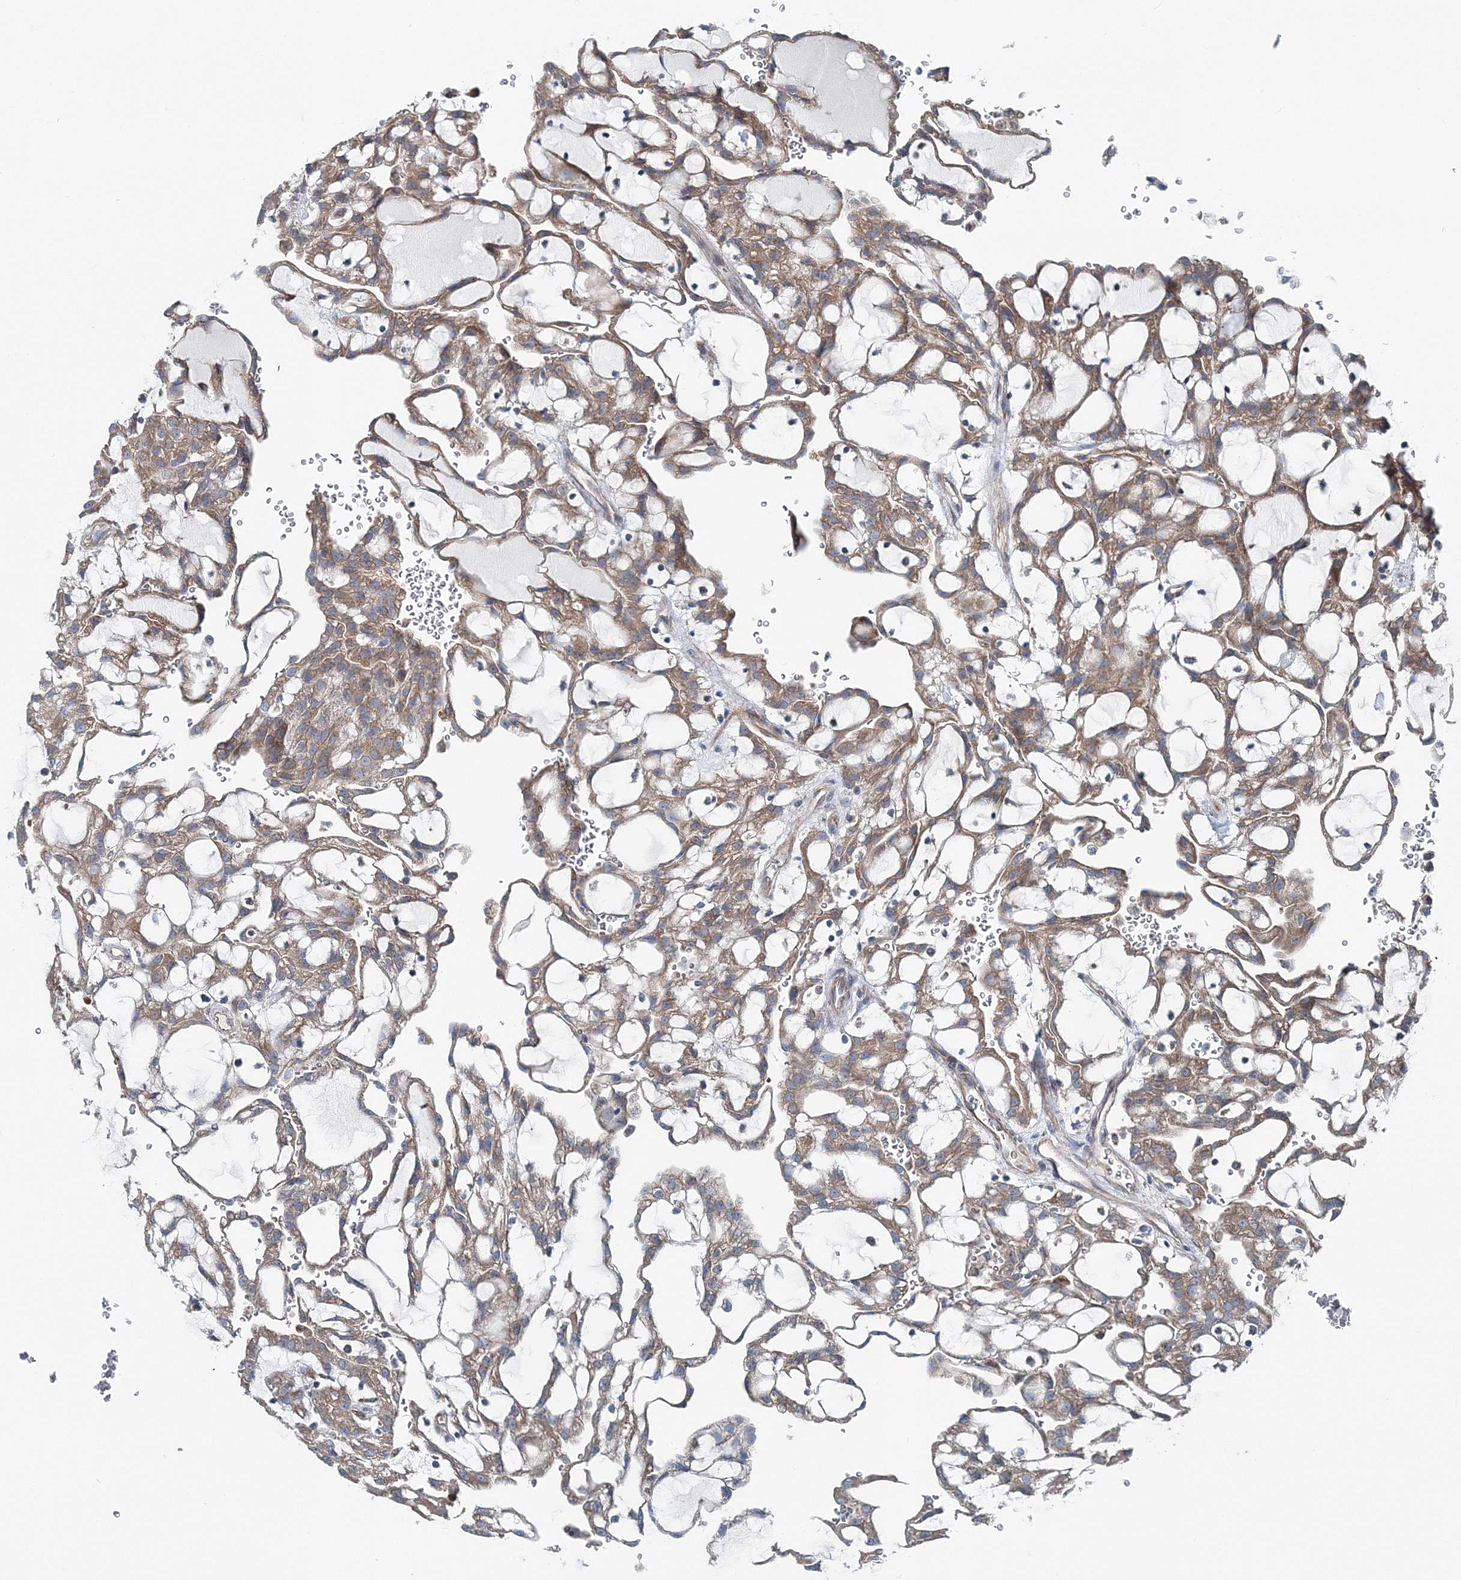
{"staining": {"intensity": "moderate", "quantity": ">75%", "location": "cytoplasmic/membranous"}, "tissue": "renal cancer", "cell_type": "Tumor cells", "image_type": "cancer", "snomed": [{"axis": "morphology", "description": "Adenocarcinoma, NOS"}, {"axis": "topography", "description": "Kidney"}], "caption": "A medium amount of moderate cytoplasmic/membranous expression is appreciated in about >75% of tumor cells in adenocarcinoma (renal) tissue.", "gene": "MPHOSPH9", "patient": {"sex": "male", "age": 63}}